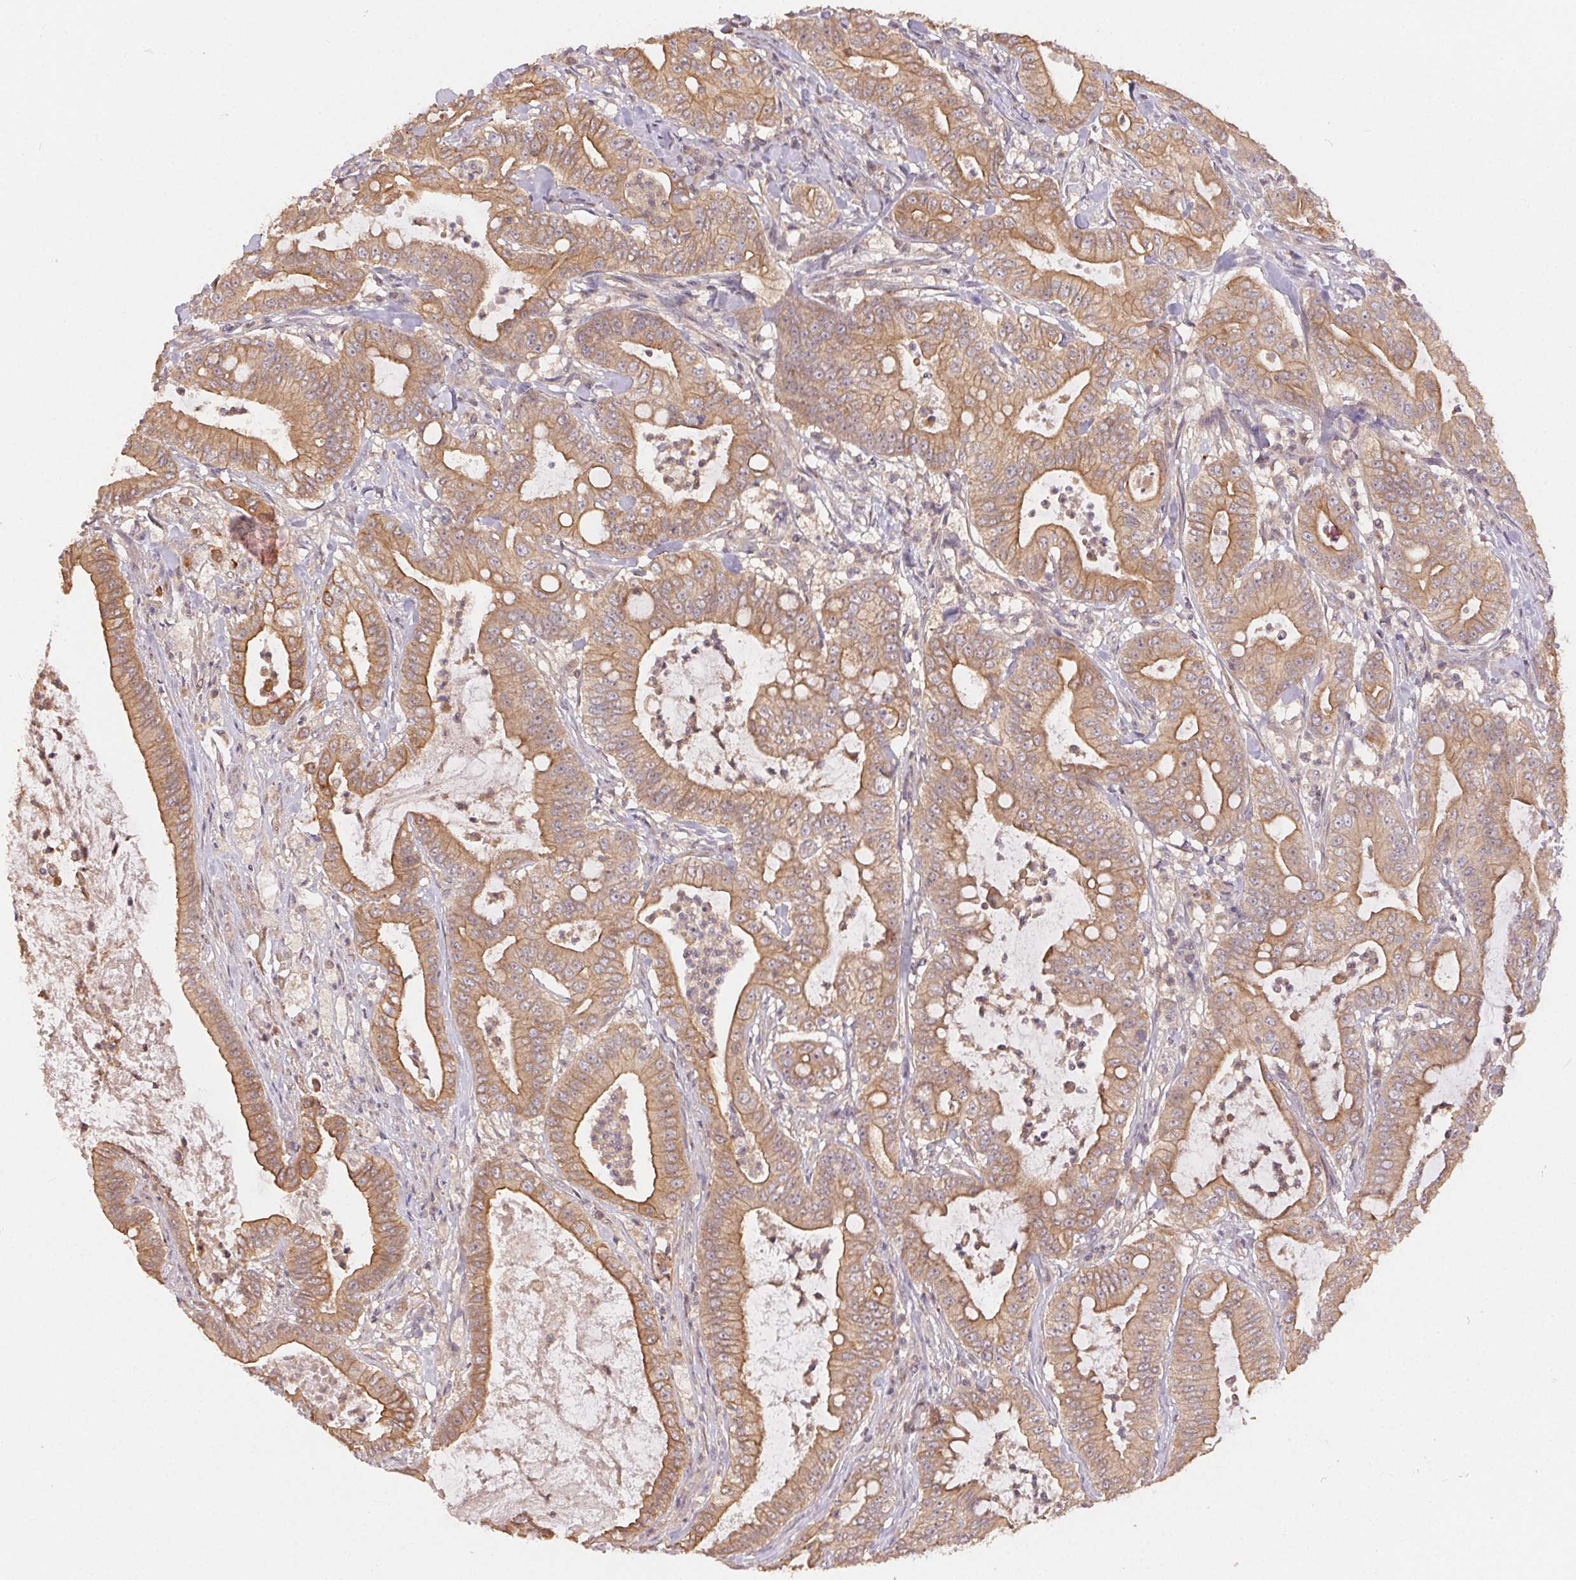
{"staining": {"intensity": "moderate", "quantity": ">75%", "location": "cytoplasmic/membranous"}, "tissue": "pancreatic cancer", "cell_type": "Tumor cells", "image_type": "cancer", "snomed": [{"axis": "morphology", "description": "Adenocarcinoma, NOS"}, {"axis": "topography", "description": "Pancreas"}], "caption": "IHC (DAB) staining of human pancreatic adenocarcinoma displays moderate cytoplasmic/membranous protein expression in approximately >75% of tumor cells.", "gene": "MAPKAPK2", "patient": {"sex": "male", "age": 71}}